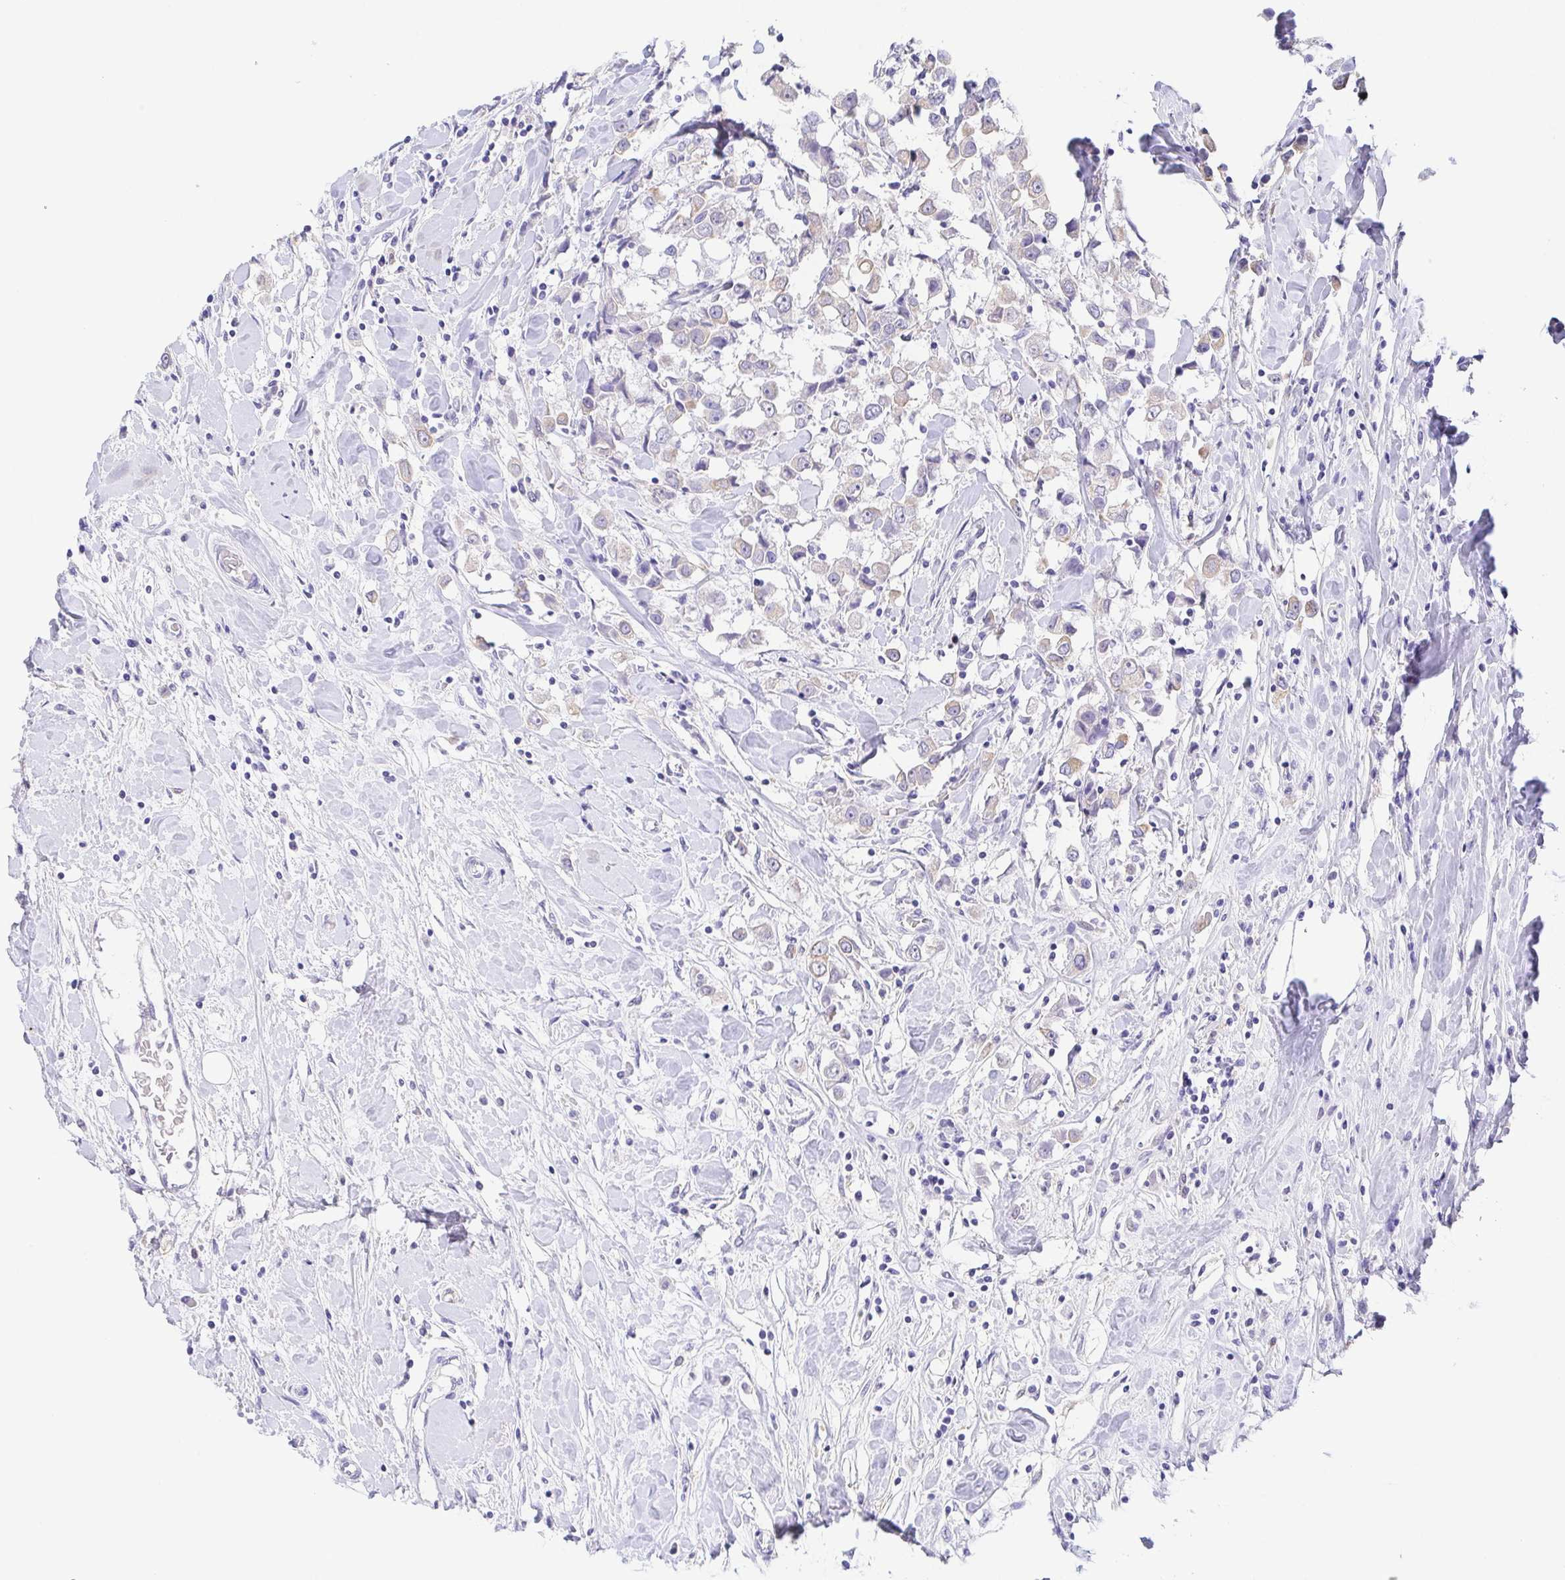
{"staining": {"intensity": "negative", "quantity": "none", "location": "none"}, "tissue": "breast cancer", "cell_type": "Tumor cells", "image_type": "cancer", "snomed": [{"axis": "morphology", "description": "Duct carcinoma"}, {"axis": "topography", "description": "Breast"}], "caption": "A high-resolution histopathology image shows immunohistochemistry (IHC) staining of intraductal carcinoma (breast), which exhibits no significant expression in tumor cells. Brightfield microscopy of IHC stained with DAB (brown) and hematoxylin (blue), captured at high magnification.", "gene": "FABP3", "patient": {"sex": "female", "age": 61}}